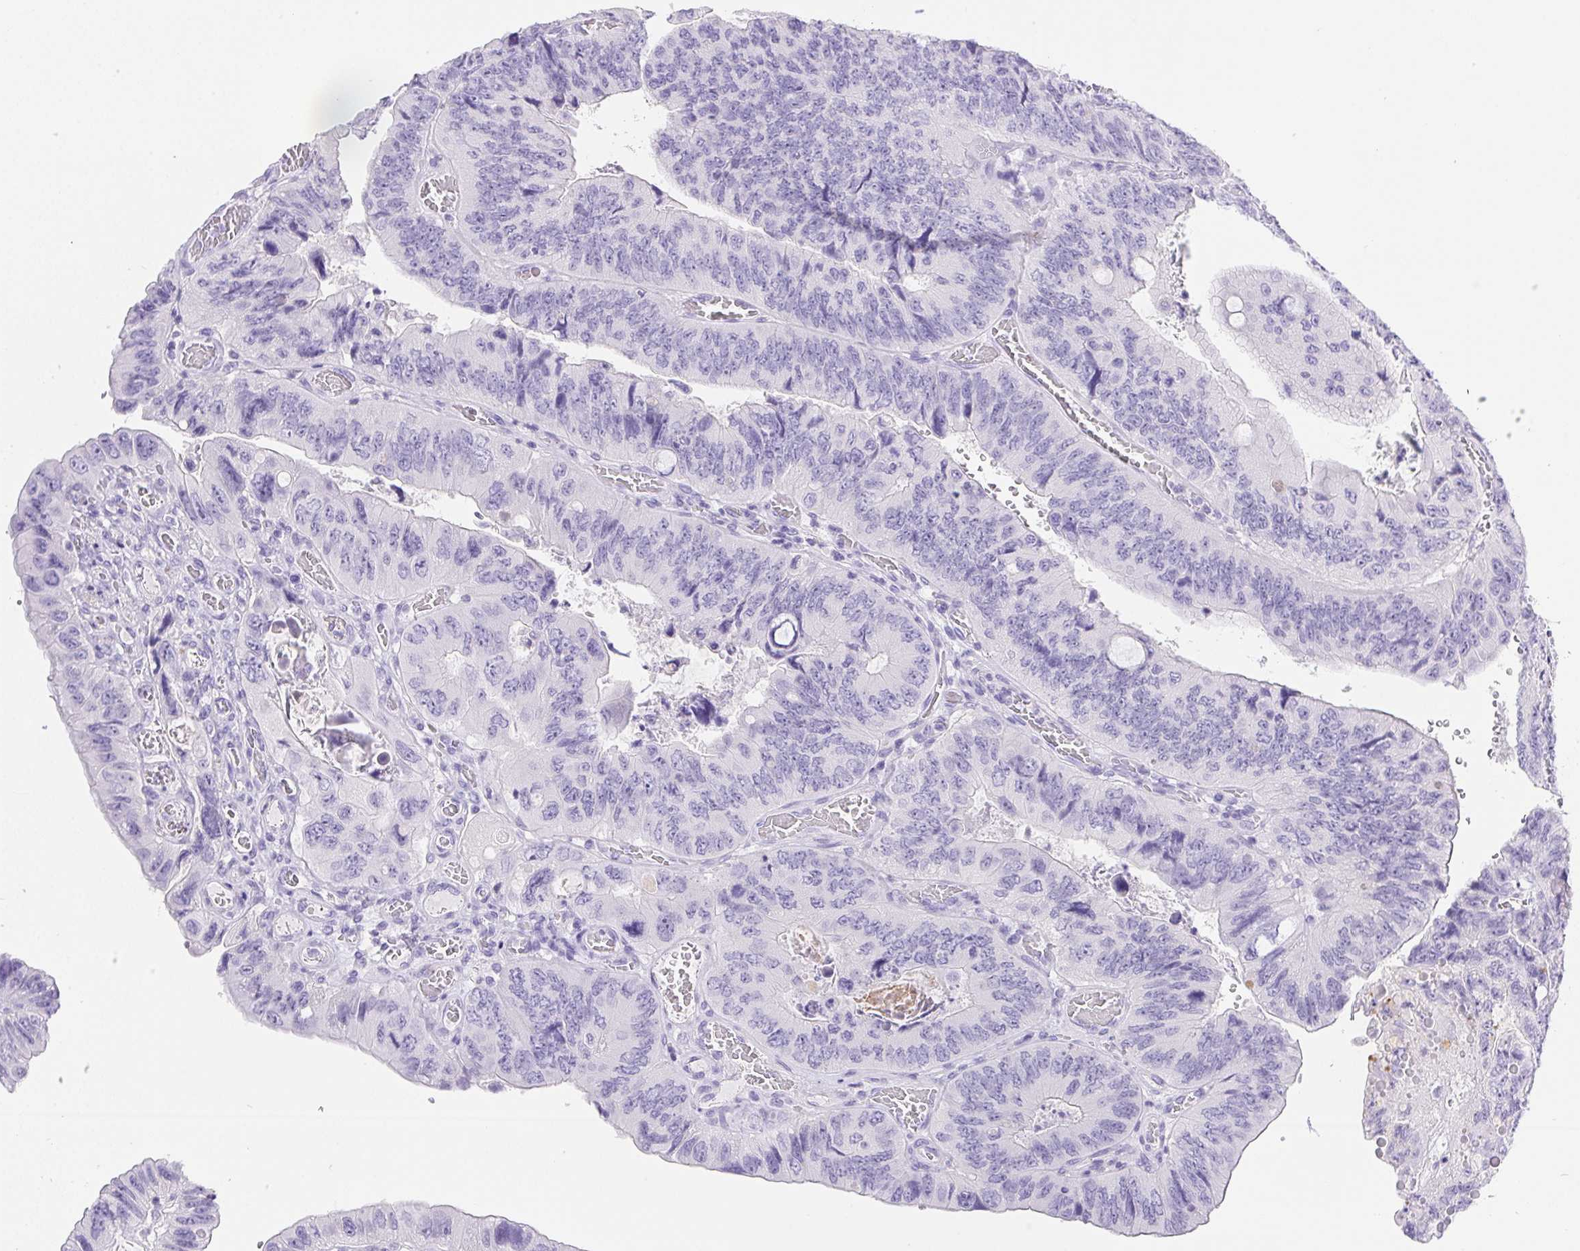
{"staining": {"intensity": "negative", "quantity": "none", "location": "none"}, "tissue": "colorectal cancer", "cell_type": "Tumor cells", "image_type": "cancer", "snomed": [{"axis": "morphology", "description": "Adenocarcinoma, NOS"}, {"axis": "topography", "description": "Colon"}], "caption": "This is an immunohistochemistry histopathology image of human adenocarcinoma (colorectal). There is no staining in tumor cells.", "gene": "PNLIP", "patient": {"sex": "female", "age": 84}}